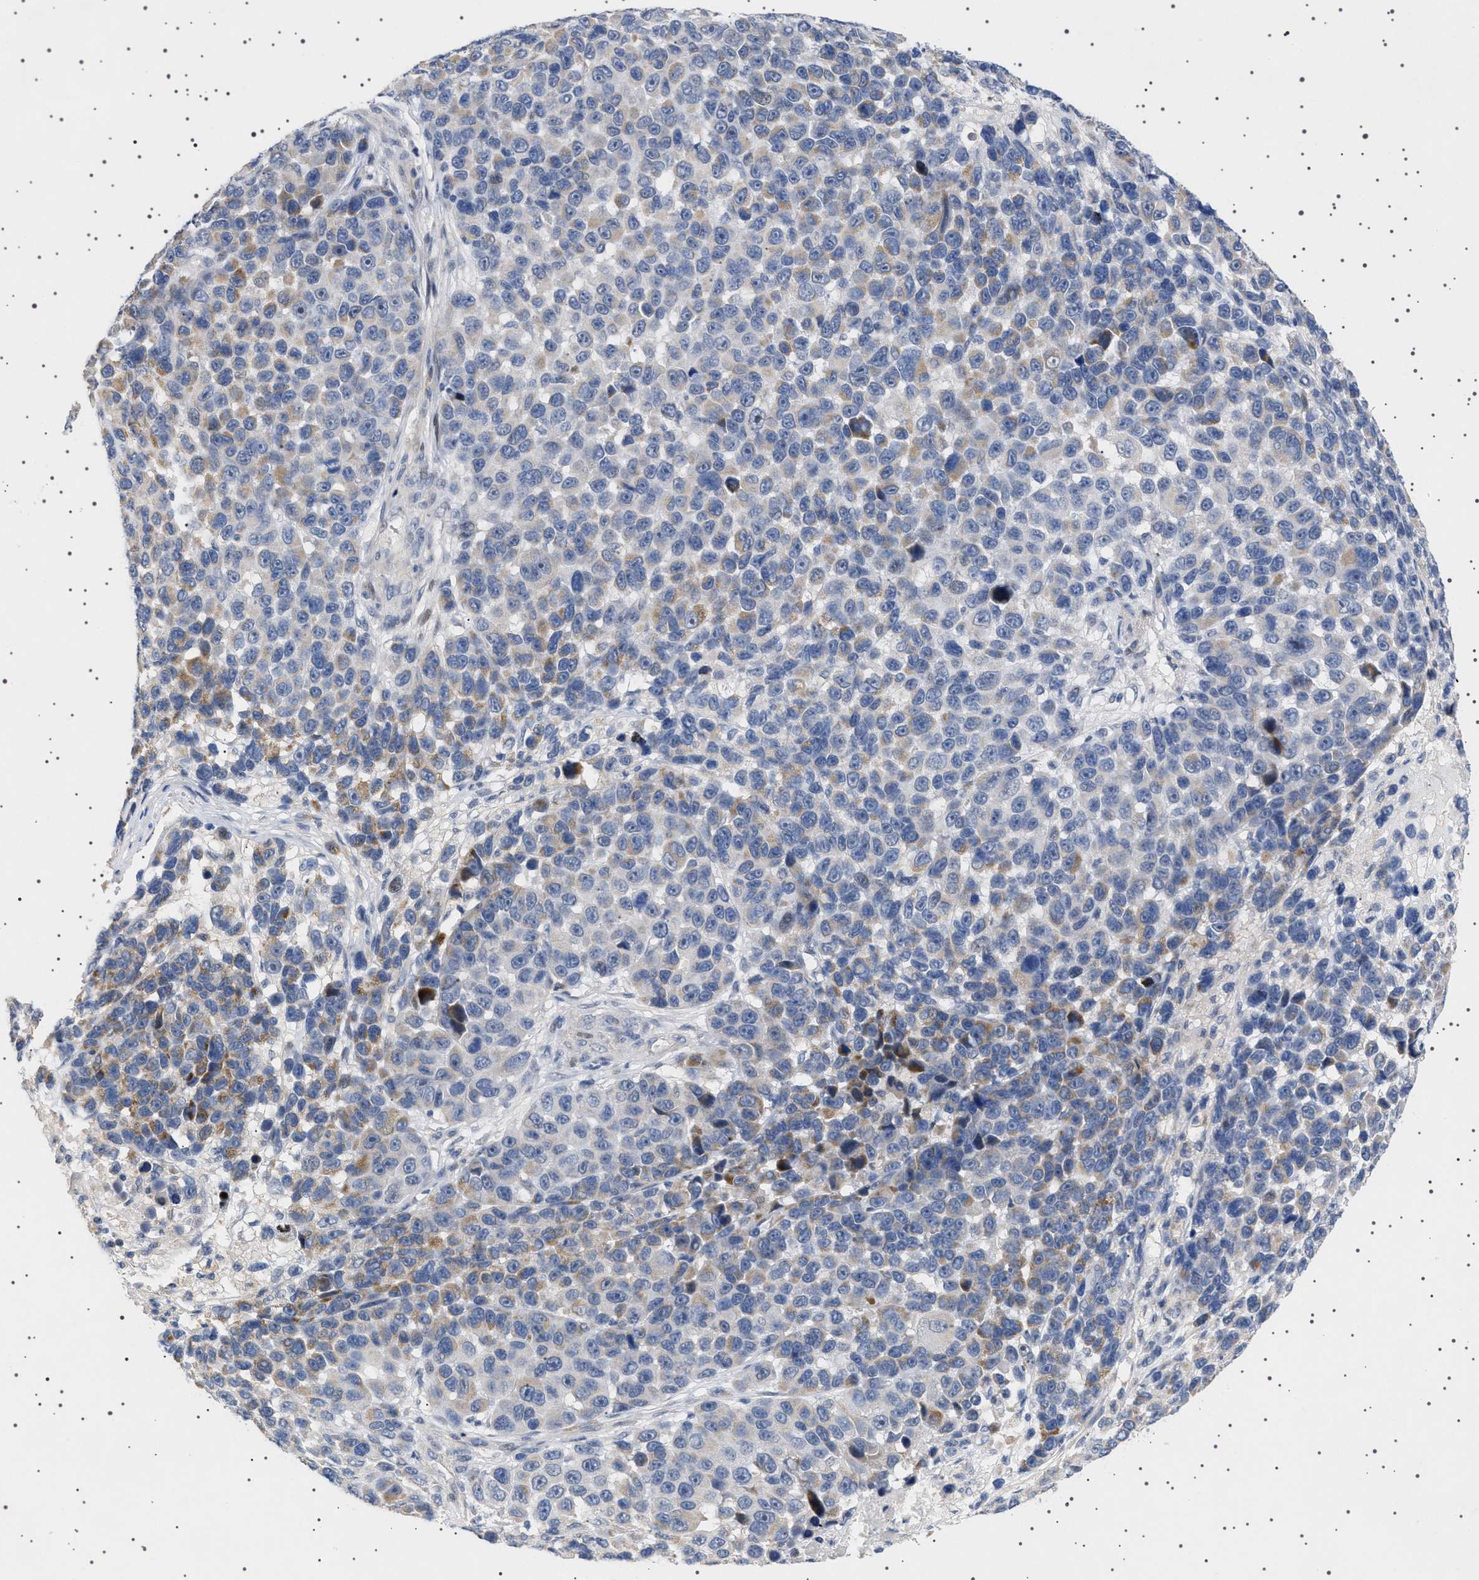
{"staining": {"intensity": "moderate", "quantity": "<25%", "location": "cytoplasmic/membranous"}, "tissue": "melanoma", "cell_type": "Tumor cells", "image_type": "cancer", "snomed": [{"axis": "morphology", "description": "Malignant melanoma, NOS"}, {"axis": "topography", "description": "Skin"}], "caption": "Protein staining of malignant melanoma tissue shows moderate cytoplasmic/membranous expression in approximately <25% of tumor cells. Using DAB (brown) and hematoxylin (blue) stains, captured at high magnification using brightfield microscopy.", "gene": "HTR1A", "patient": {"sex": "male", "age": 53}}